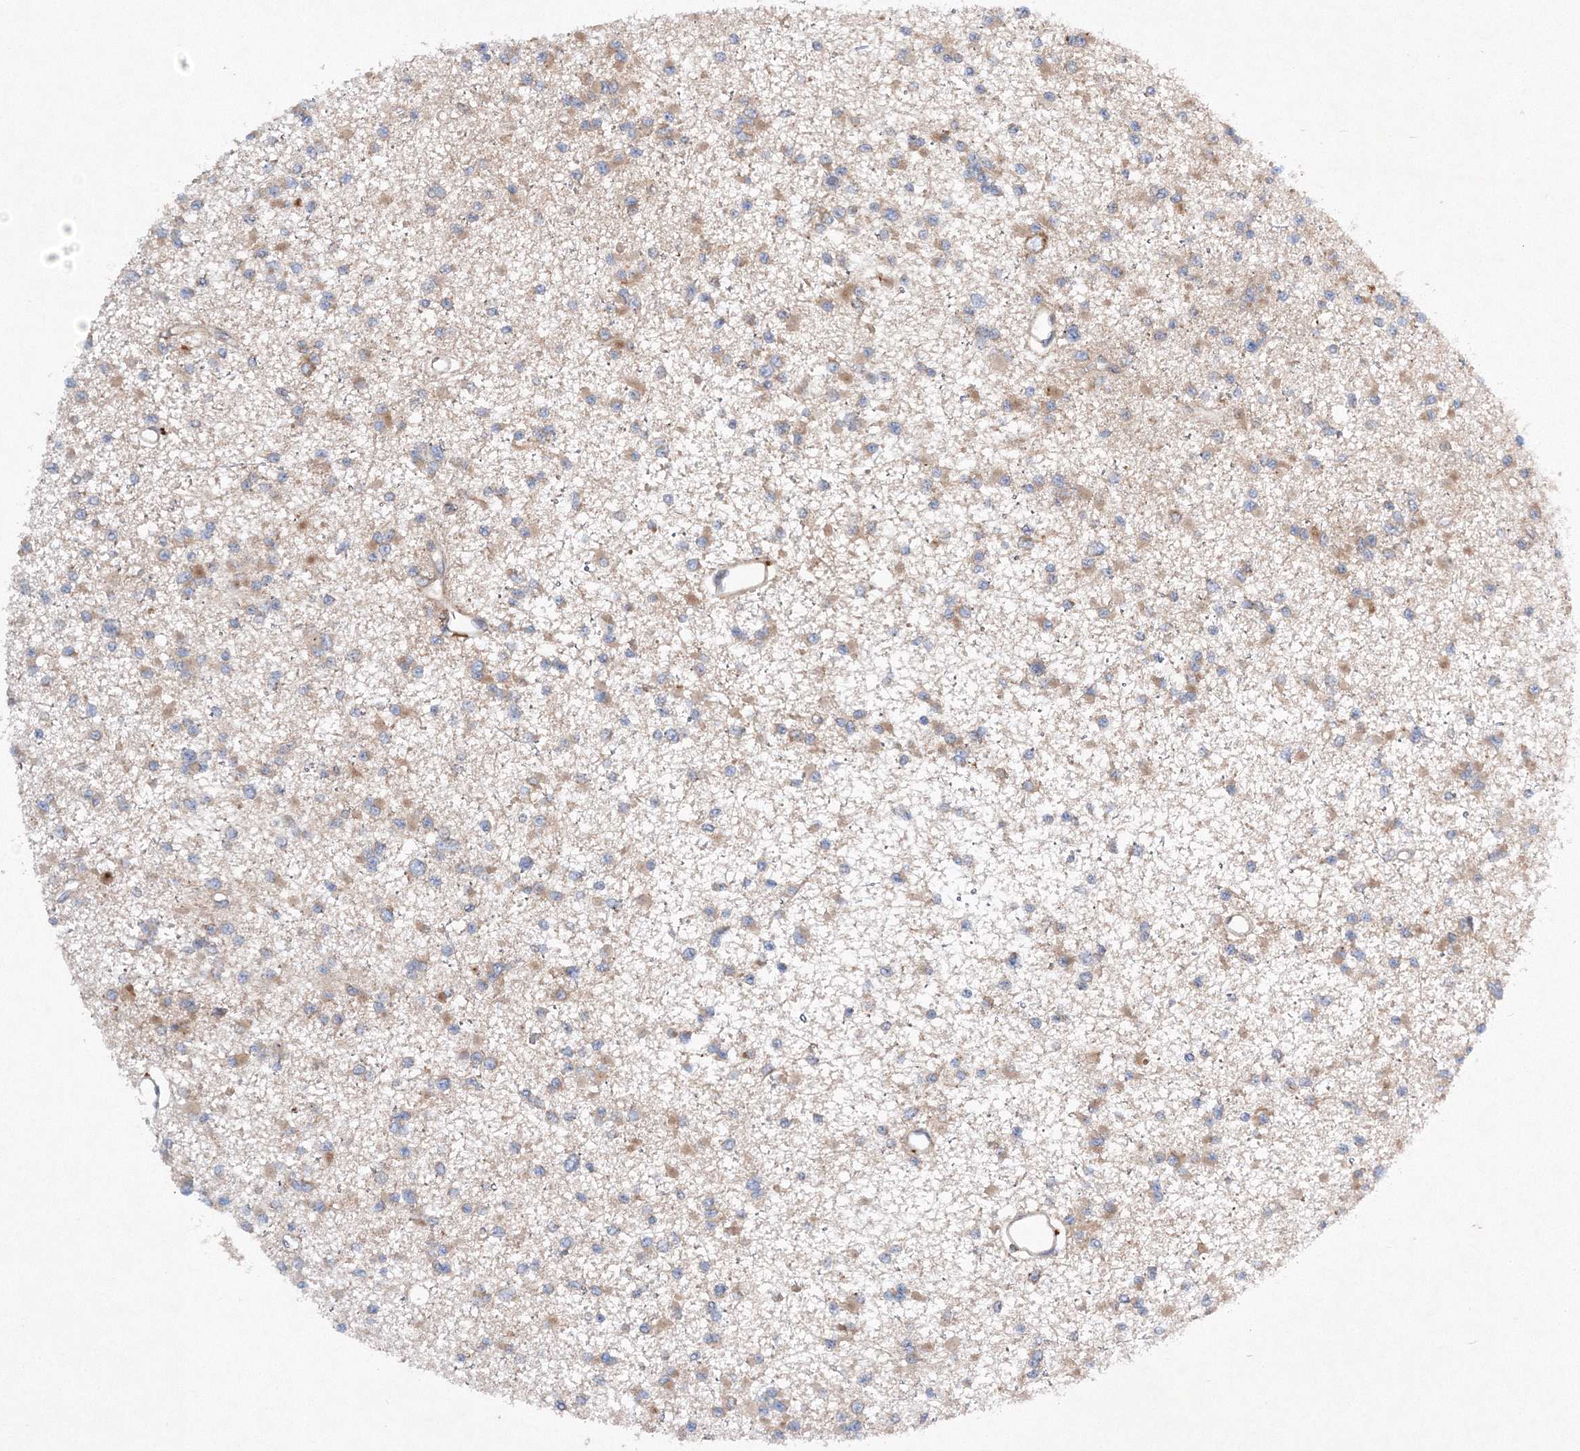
{"staining": {"intensity": "moderate", "quantity": "25%-75%", "location": "cytoplasmic/membranous"}, "tissue": "glioma", "cell_type": "Tumor cells", "image_type": "cancer", "snomed": [{"axis": "morphology", "description": "Glioma, malignant, Low grade"}, {"axis": "topography", "description": "Brain"}], "caption": "Immunohistochemistry photomicrograph of neoplastic tissue: human glioma stained using immunohistochemistry shows medium levels of moderate protein expression localized specifically in the cytoplasmic/membranous of tumor cells, appearing as a cytoplasmic/membranous brown color.", "gene": "SLC36A1", "patient": {"sex": "female", "age": 22}}